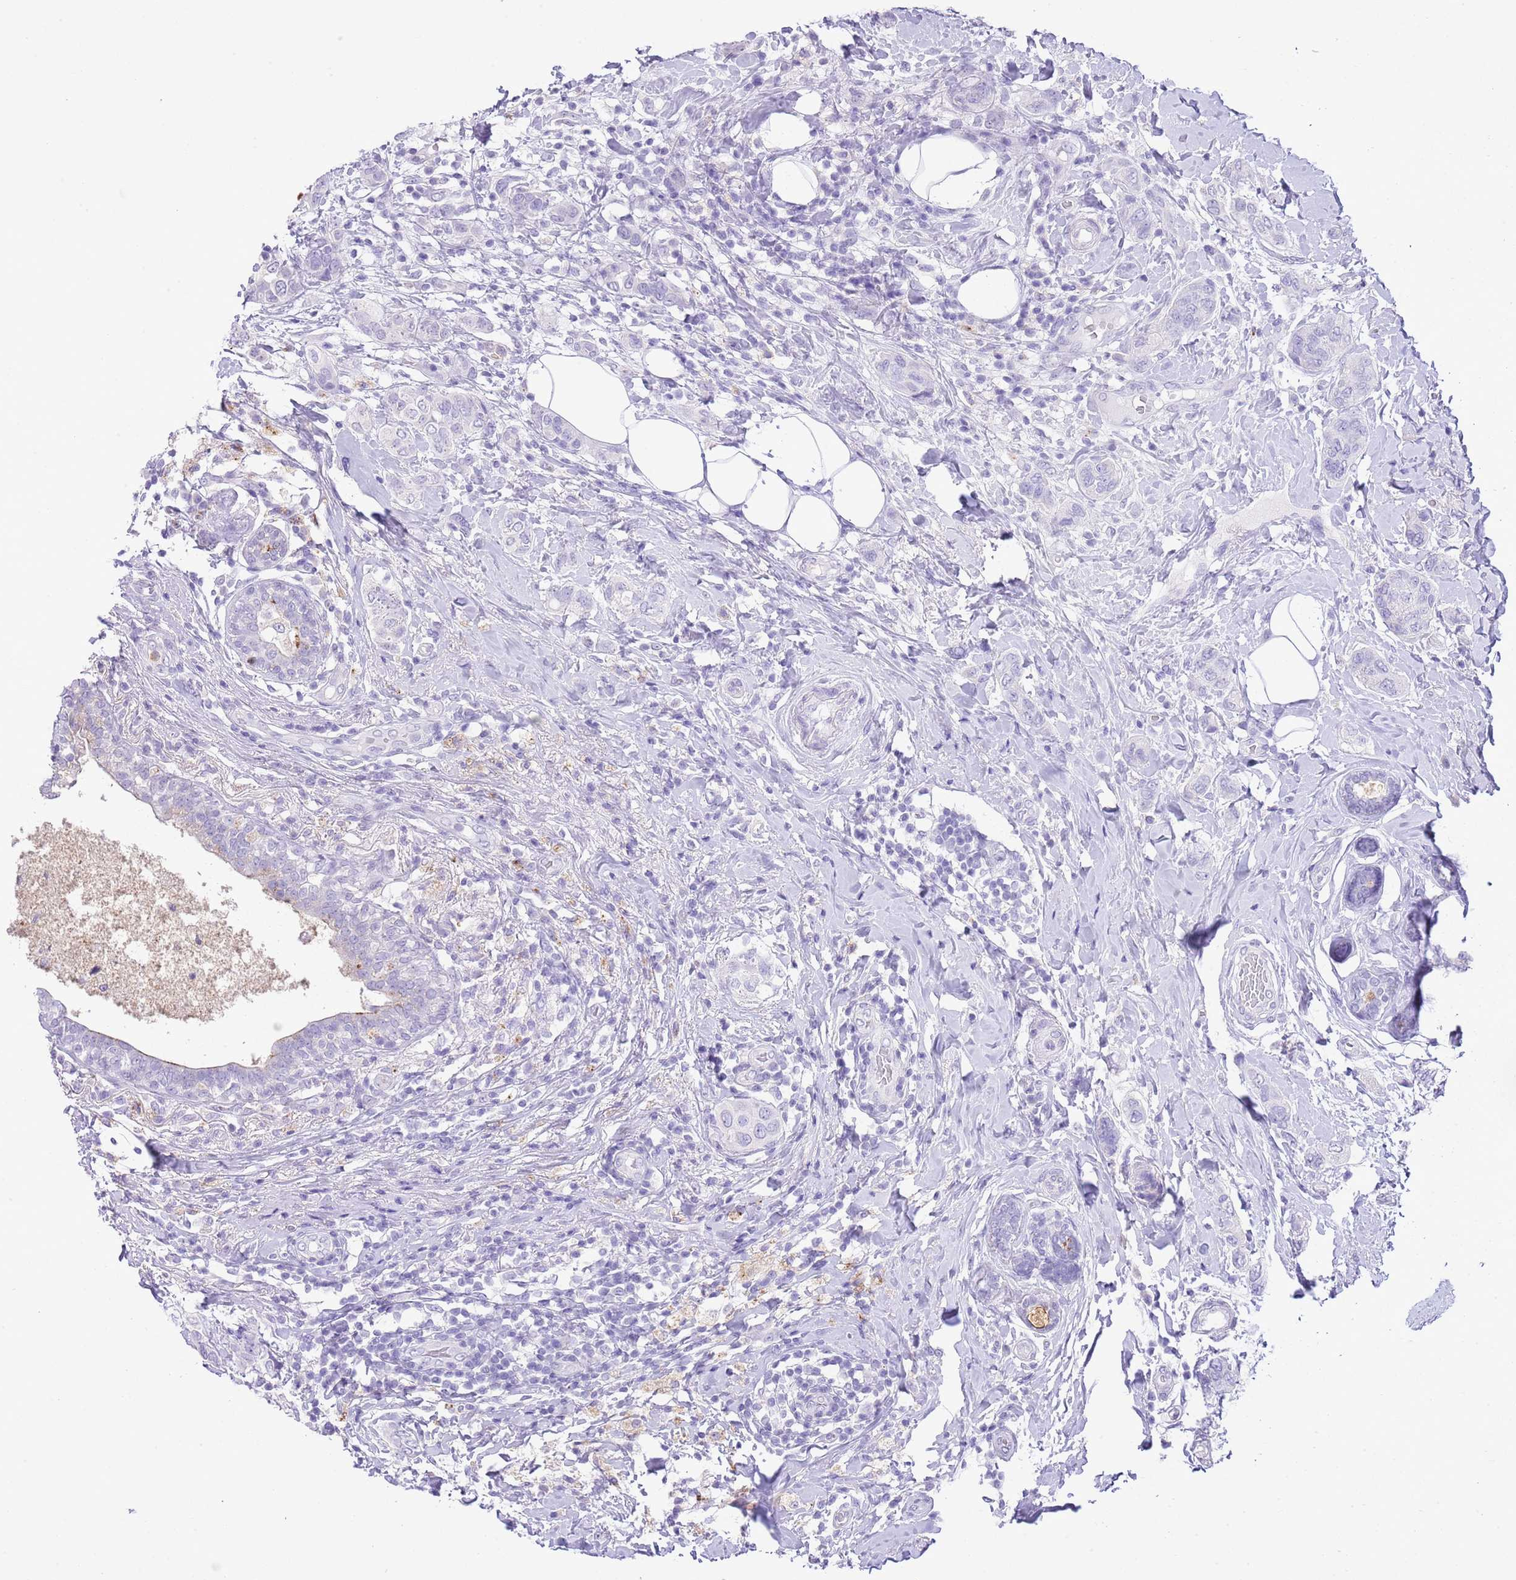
{"staining": {"intensity": "negative", "quantity": "none", "location": "none"}, "tissue": "breast cancer", "cell_type": "Tumor cells", "image_type": "cancer", "snomed": [{"axis": "morphology", "description": "Lobular carcinoma"}, {"axis": "topography", "description": "Breast"}], "caption": "IHC of human breast cancer (lobular carcinoma) exhibits no expression in tumor cells.", "gene": "OR2Z1", "patient": {"sex": "female", "age": 51}}